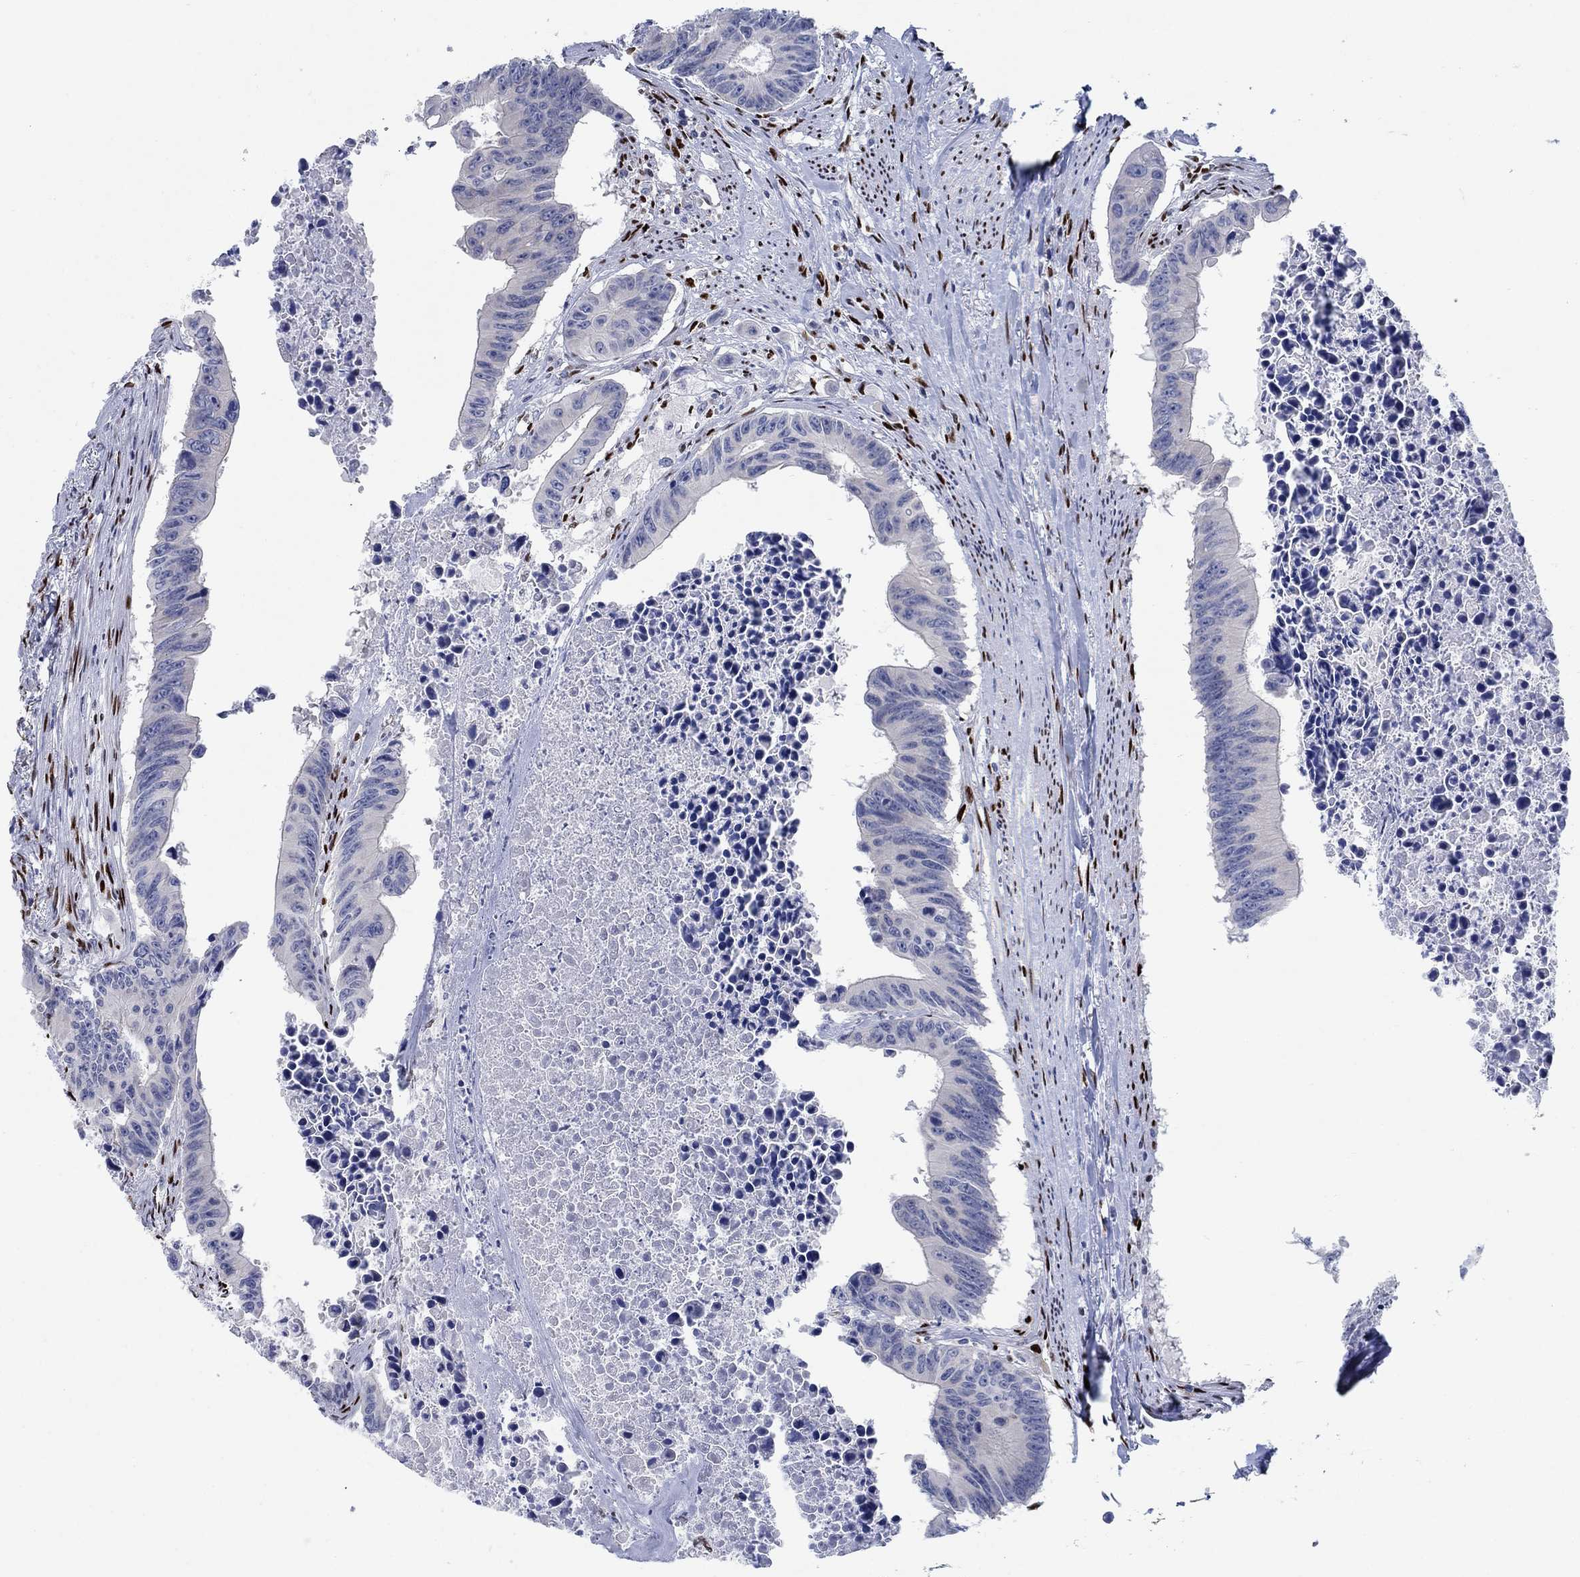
{"staining": {"intensity": "negative", "quantity": "none", "location": "none"}, "tissue": "colorectal cancer", "cell_type": "Tumor cells", "image_type": "cancer", "snomed": [{"axis": "morphology", "description": "Adenocarcinoma, NOS"}, {"axis": "topography", "description": "Colon"}], "caption": "The photomicrograph displays no significant positivity in tumor cells of colorectal cancer (adenocarcinoma). (Stains: DAB (3,3'-diaminobenzidine) immunohistochemistry with hematoxylin counter stain, Microscopy: brightfield microscopy at high magnification).", "gene": "ZEB1", "patient": {"sex": "female", "age": 87}}